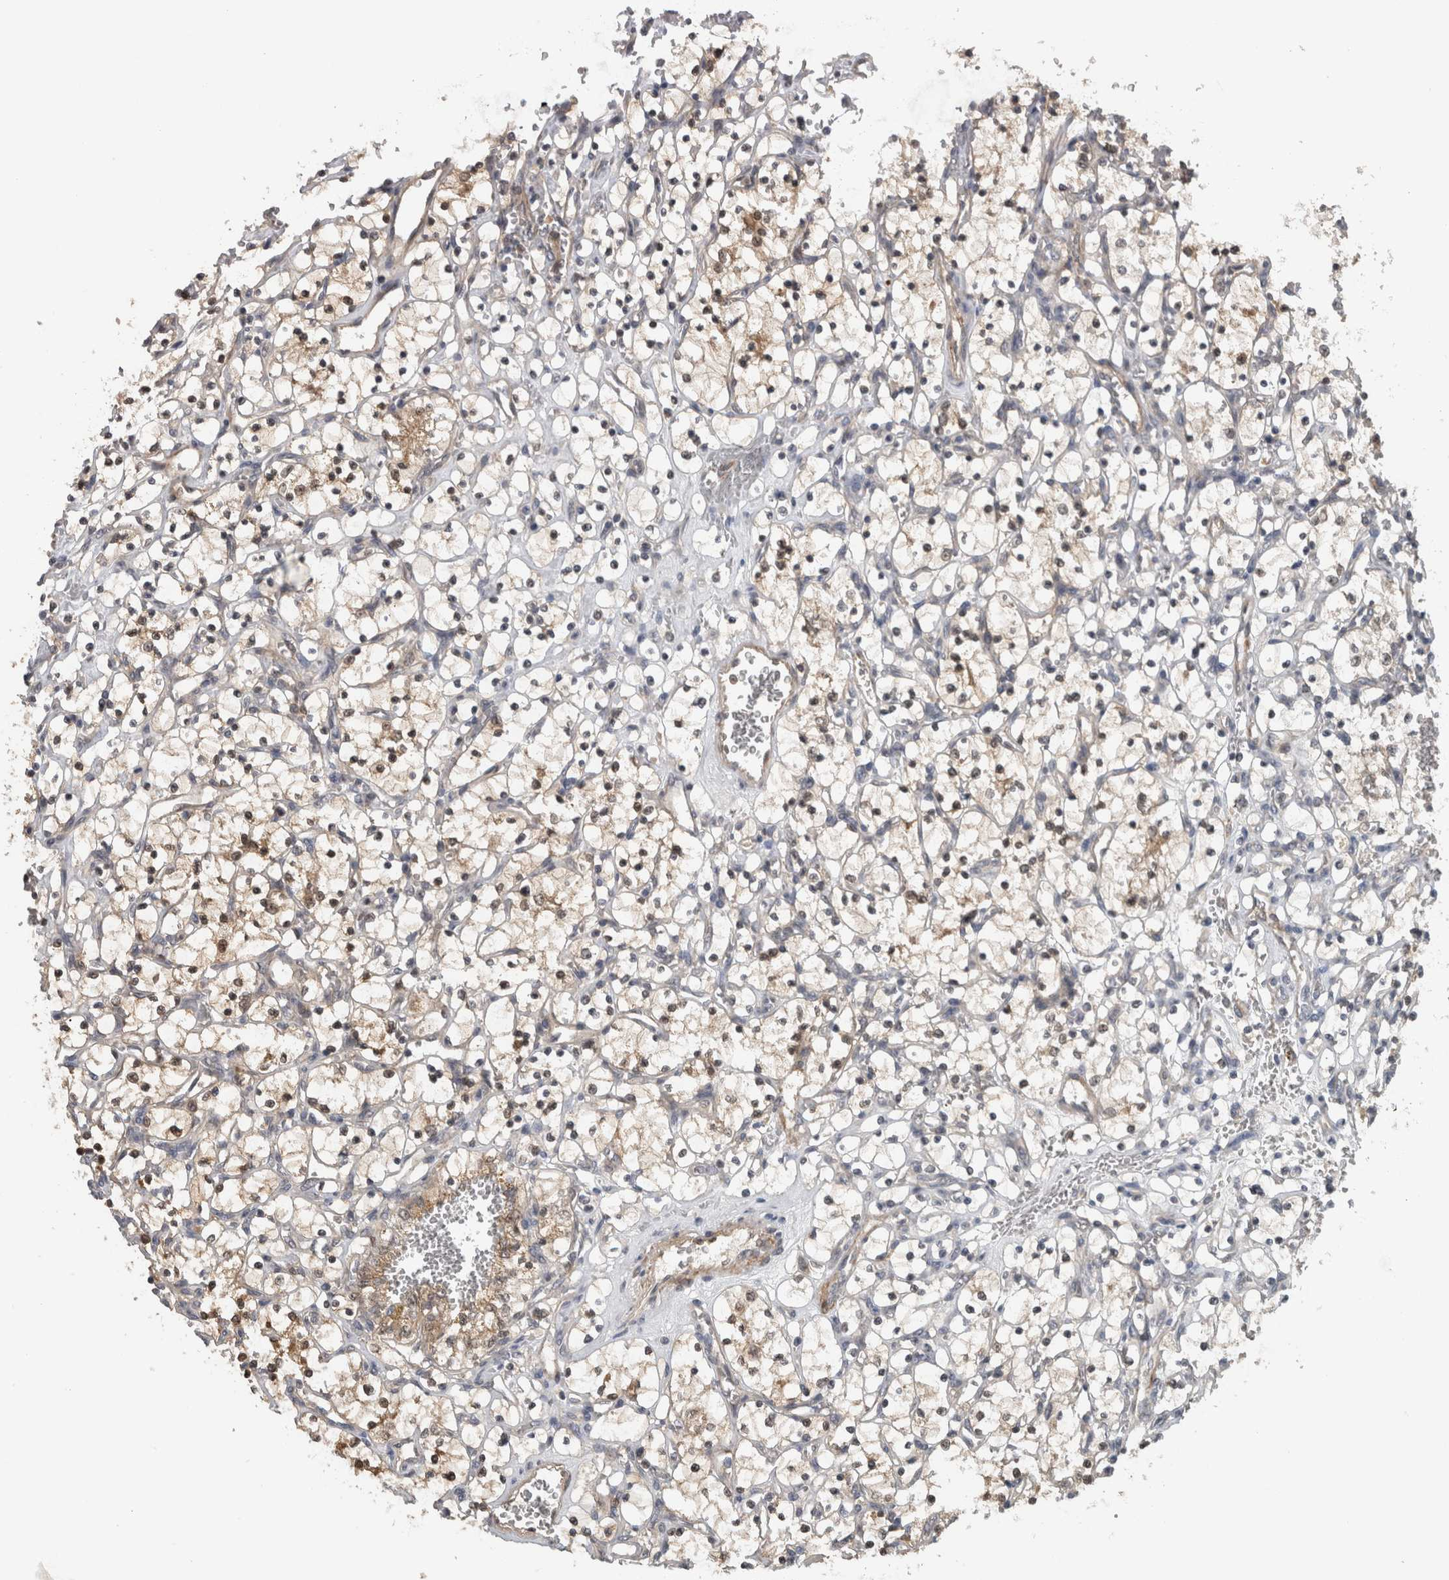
{"staining": {"intensity": "weak", "quantity": "<25%", "location": "cytoplasmic/membranous"}, "tissue": "renal cancer", "cell_type": "Tumor cells", "image_type": "cancer", "snomed": [{"axis": "morphology", "description": "Adenocarcinoma, NOS"}, {"axis": "topography", "description": "Kidney"}], "caption": "The immunohistochemistry histopathology image has no significant positivity in tumor cells of adenocarcinoma (renal) tissue.", "gene": "NAPRT", "patient": {"sex": "female", "age": 69}}